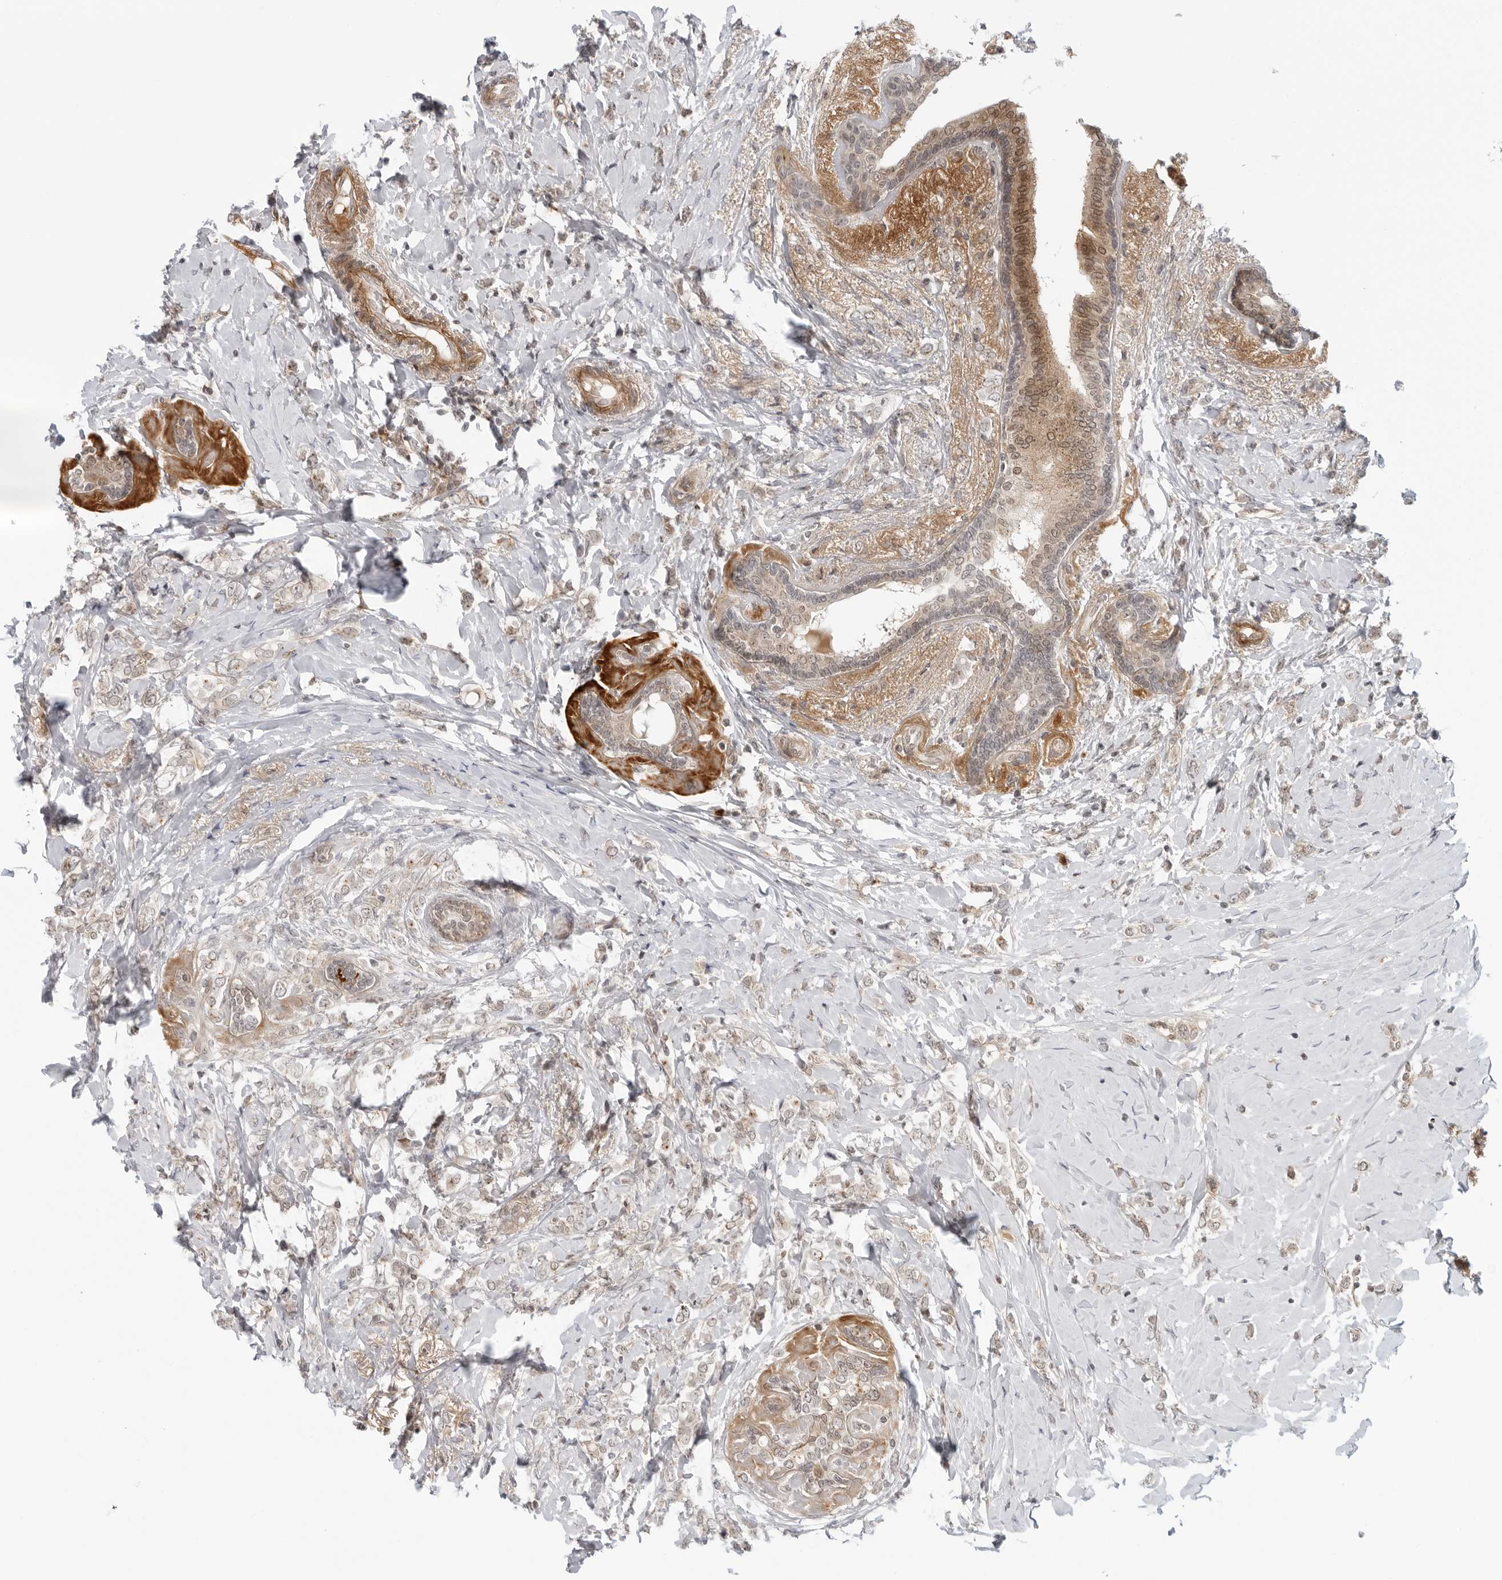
{"staining": {"intensity": "weak", "quantity": "<25%", "location": "cytoplasmic/membranous"}, "tissue": "breast cancer", "cell_type": "Tumor cells", "image_type": "cancer", "snomed": [{"axis": "morphology", "description": "Normal tissue, NOS"}, {"axis": "morphology", "description": "Lobular carcinoma"}, {"axis": "topography", "description": "Breast"}], "caption": "Immunohistochemistry (IHC) of breast cancer (lobular carcinoma) shows no staining in tumor cells. The staining is performed using DAB (3,3'-diaminobenzidine) brown chromogen with nuclei counter-stained in using hematoxylin.", "gene": "SUGCT", "patient": {"sex": "female", "age": 47}}